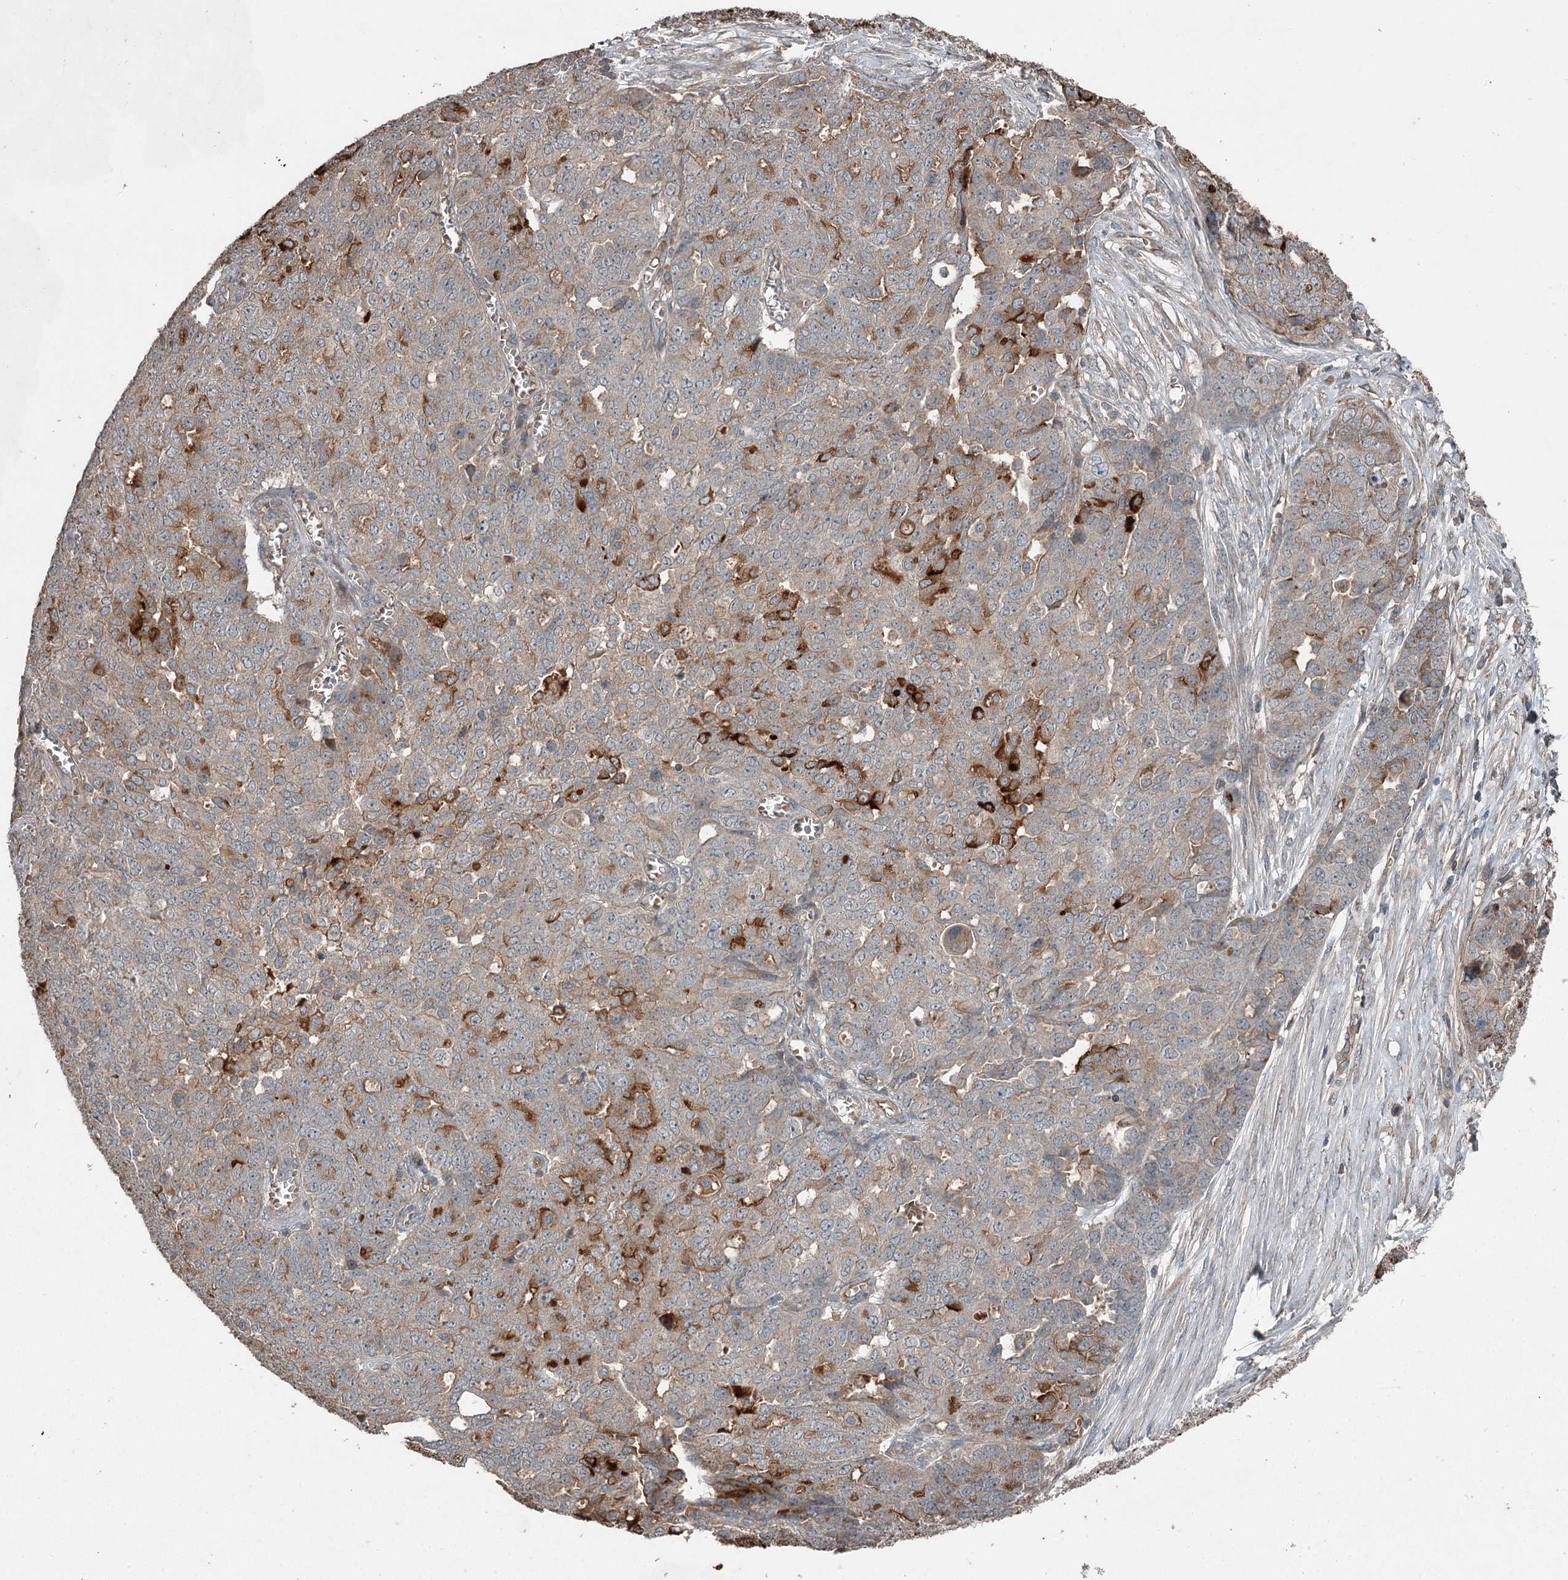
{"staining": {"intensity": "strong", "quantity": "<25%", "location": "cytoplasmic/membranous"}, "tissue": "ovarian cancer", "cell_type": "Tumor cells", "image_type": "cancer", "snomed": [{"axis": "morphology", "description": "Cystadenocarcinoma, serous, NOS"}, {"axis": "topography", "description": "Soft tissue"}, {"axis": "topography", "description": "Ovary"}], "caption": "Ovarian serous cystadenocarcinoma tissue demonstrates strong cytoplasmic/membranous staining in about <25% of tumor cells", "gene": "SLC39A8", "patient": {"sex": "female", "age": 57}}